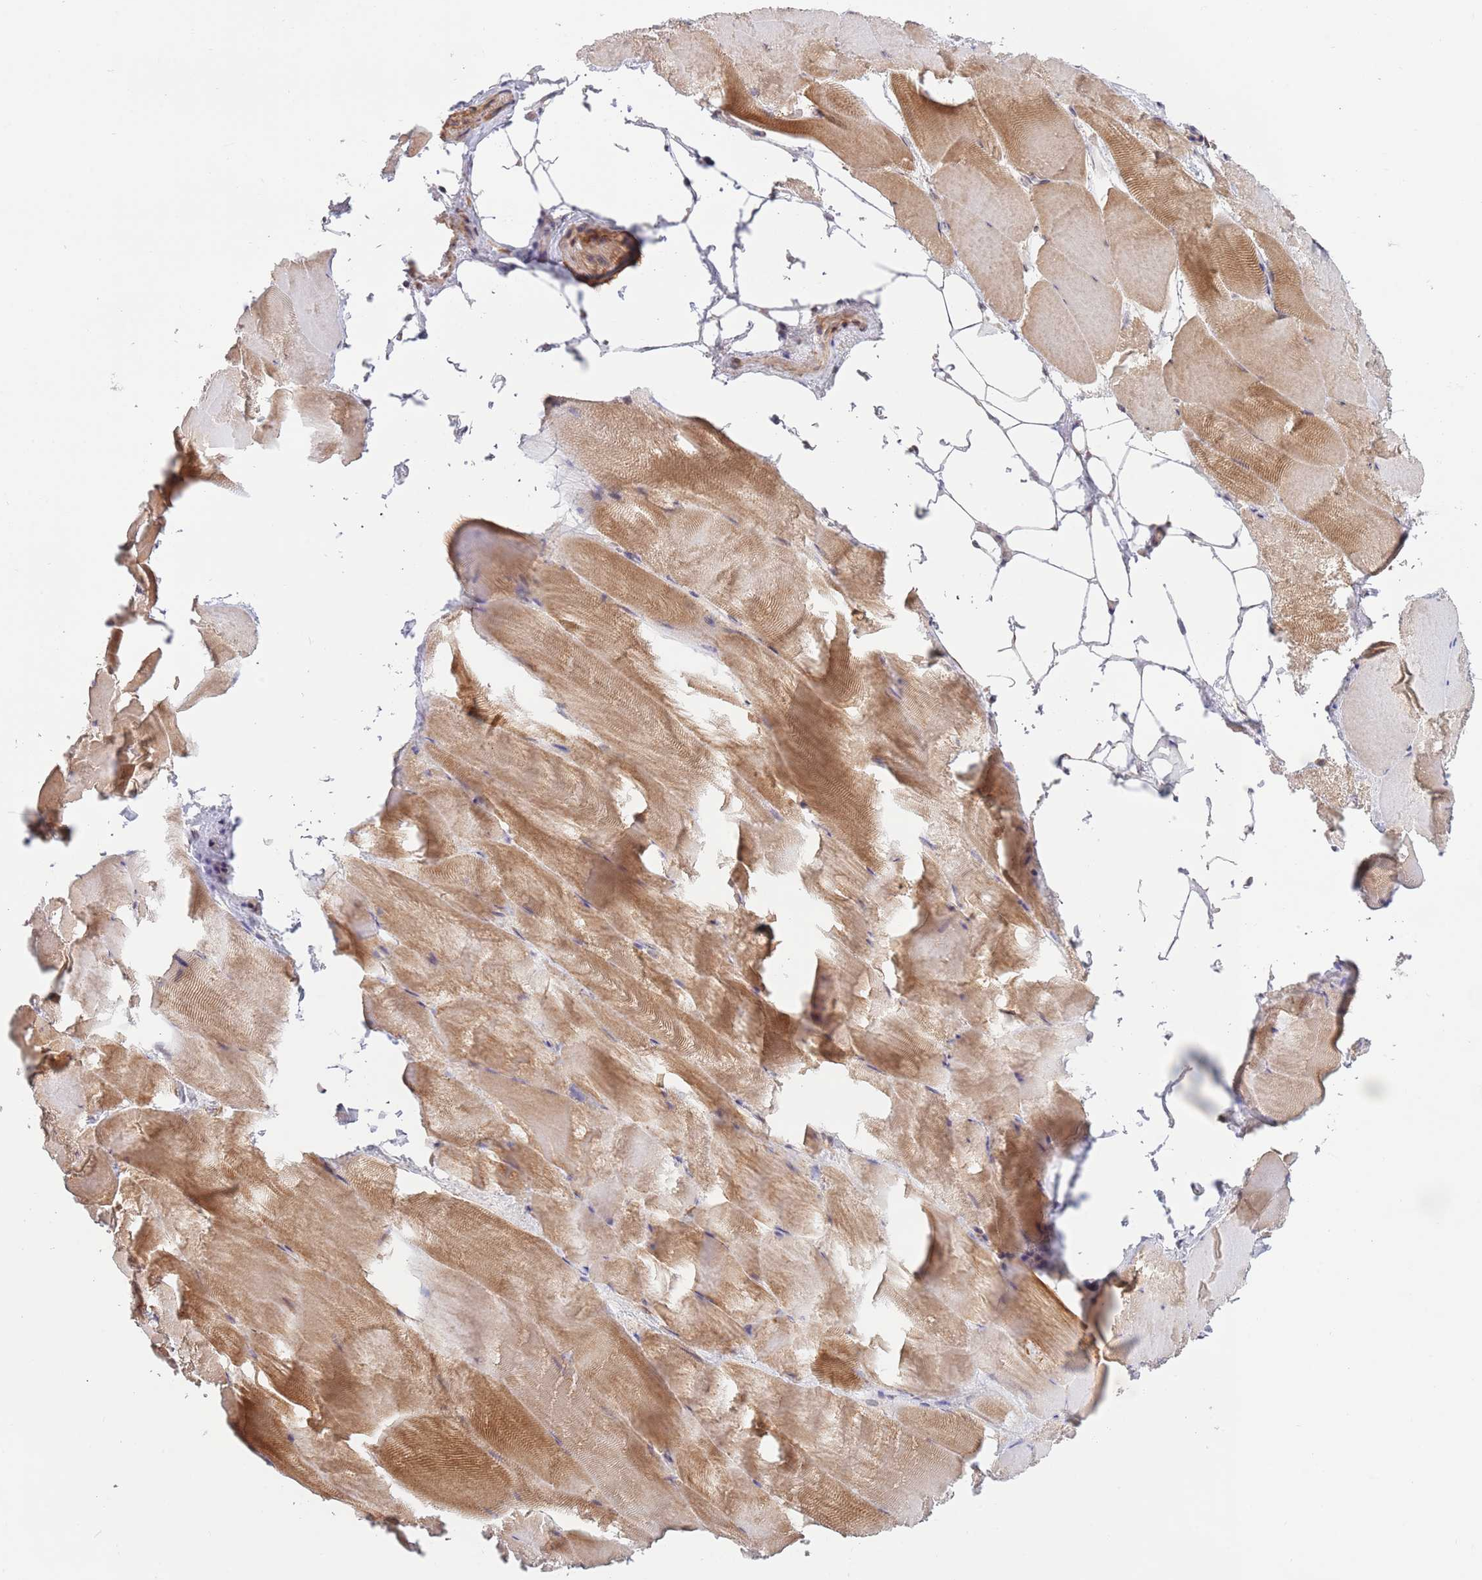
{"staining": {"intensity": "moderate", "quantity": "25%-75%", "location": "cytoplasmic/membranous"}, "tissue": "skeletal muscle", "cell_type": "Myocytes", "image_type": "normal", "snomed": [{"axis": "morphology", "description": "Normal tissue, NOS"}, {"axis": "topography", "description": "Skeletal muscle"}], "caption": "A micrograph of skeletal muscle stained for a protein demonstrates moderate cytoplasmic/membranous brown staining in myocytes. (brown staining indicates protein expression, while blue staining denotes nuclei).", "gene": "UQCC3", "patient": {"sex": "female", "age": 64}}